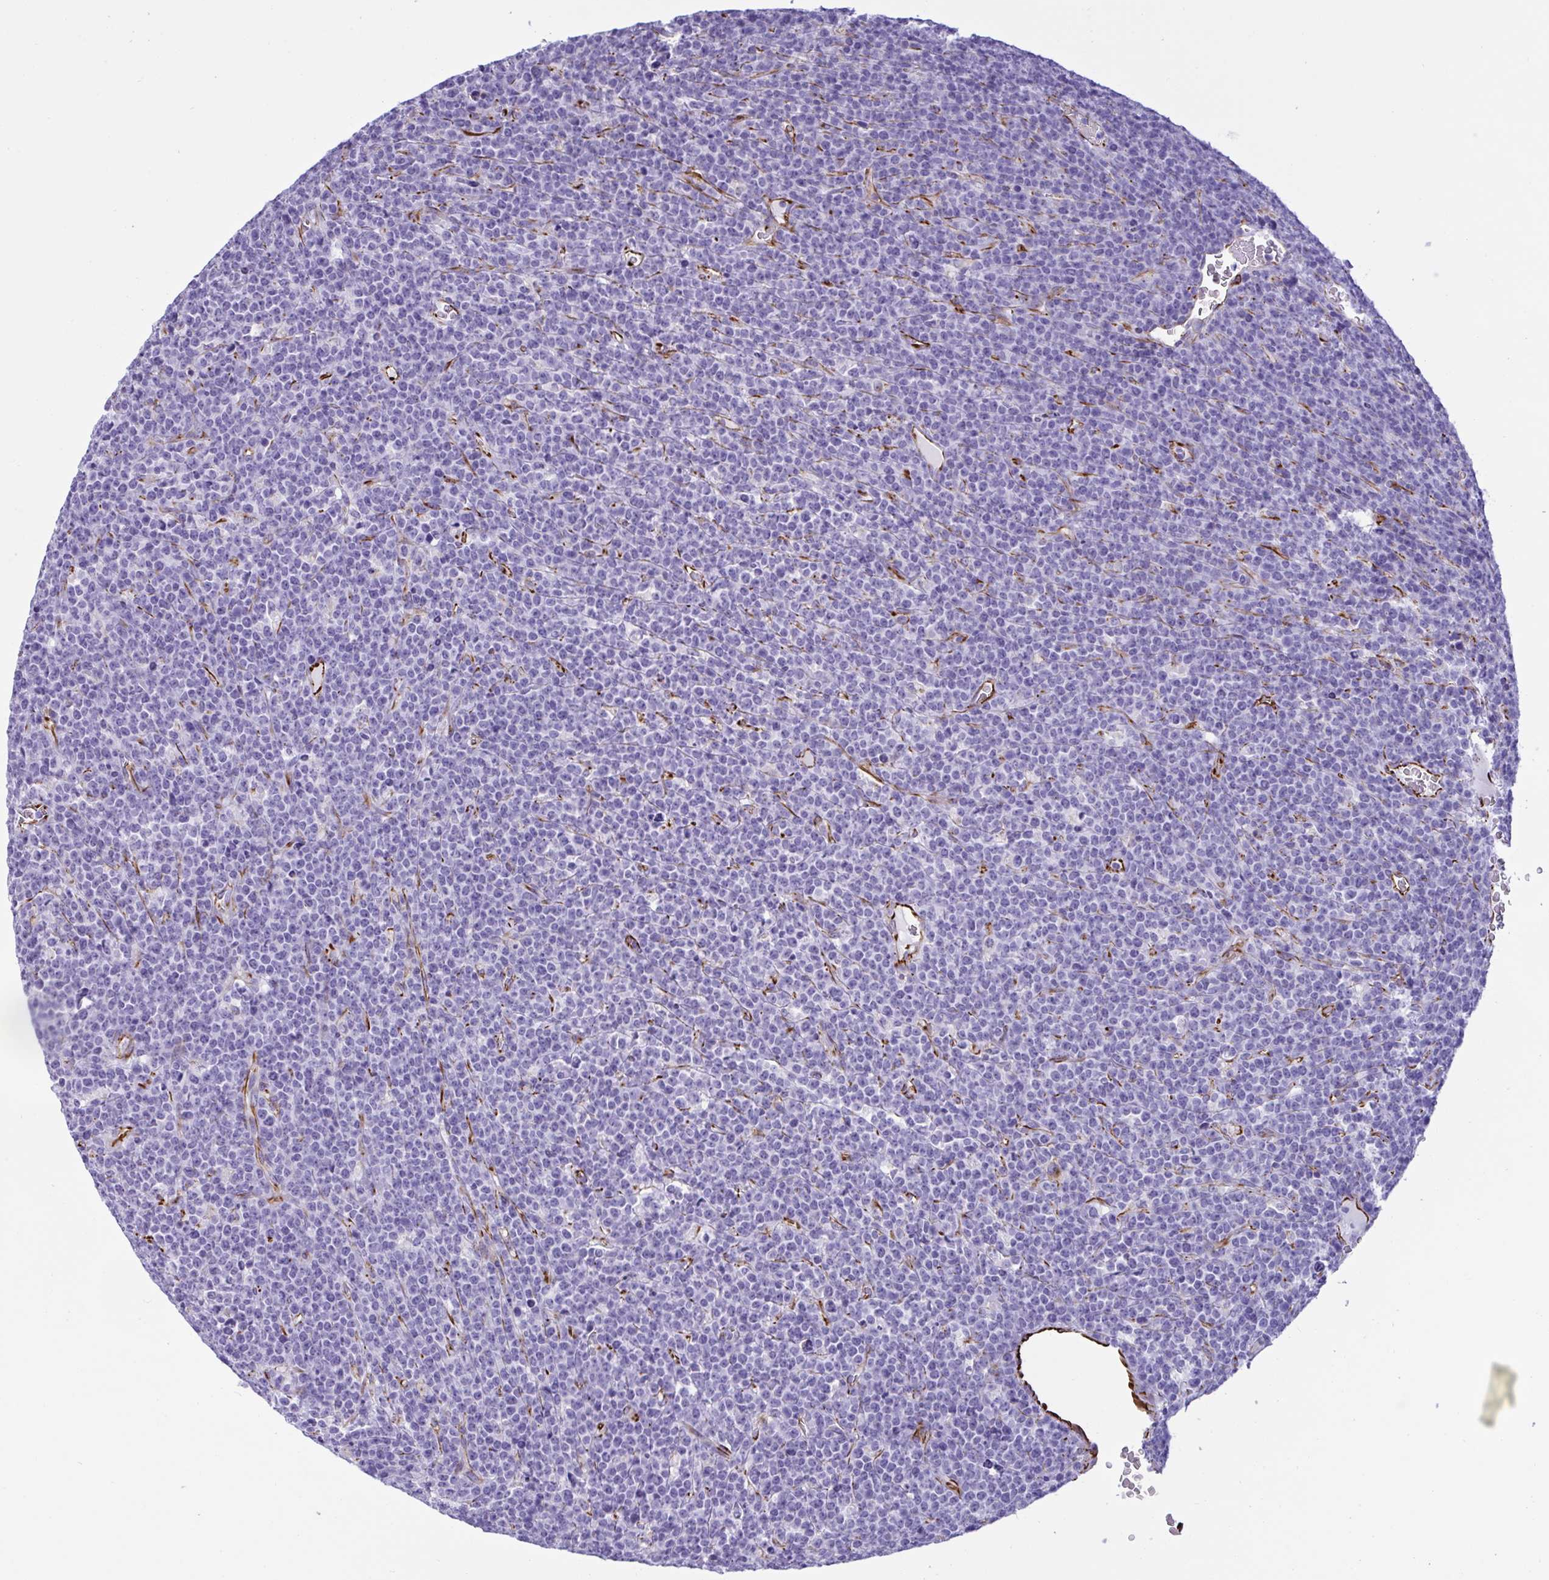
{"staining": {"intensity": "negative", "quantity": "none", "location": "none"}, "tissue": "lymphoma", "cell_type": "Tumor cells", "image_type": "cancer", "snomed": [{"axis": "morphology", "description": "Malignant lymphoma, non-Hodgkin's type, High grade"}, {"axis": "topography", "description": "Ovary"}], "caption": "An IHC image of lymphoma is shown. There is no staining in tumor cells of lymphoma.", "gene": "SMAD5", "patient": {"sex": "female", "age": 56}}